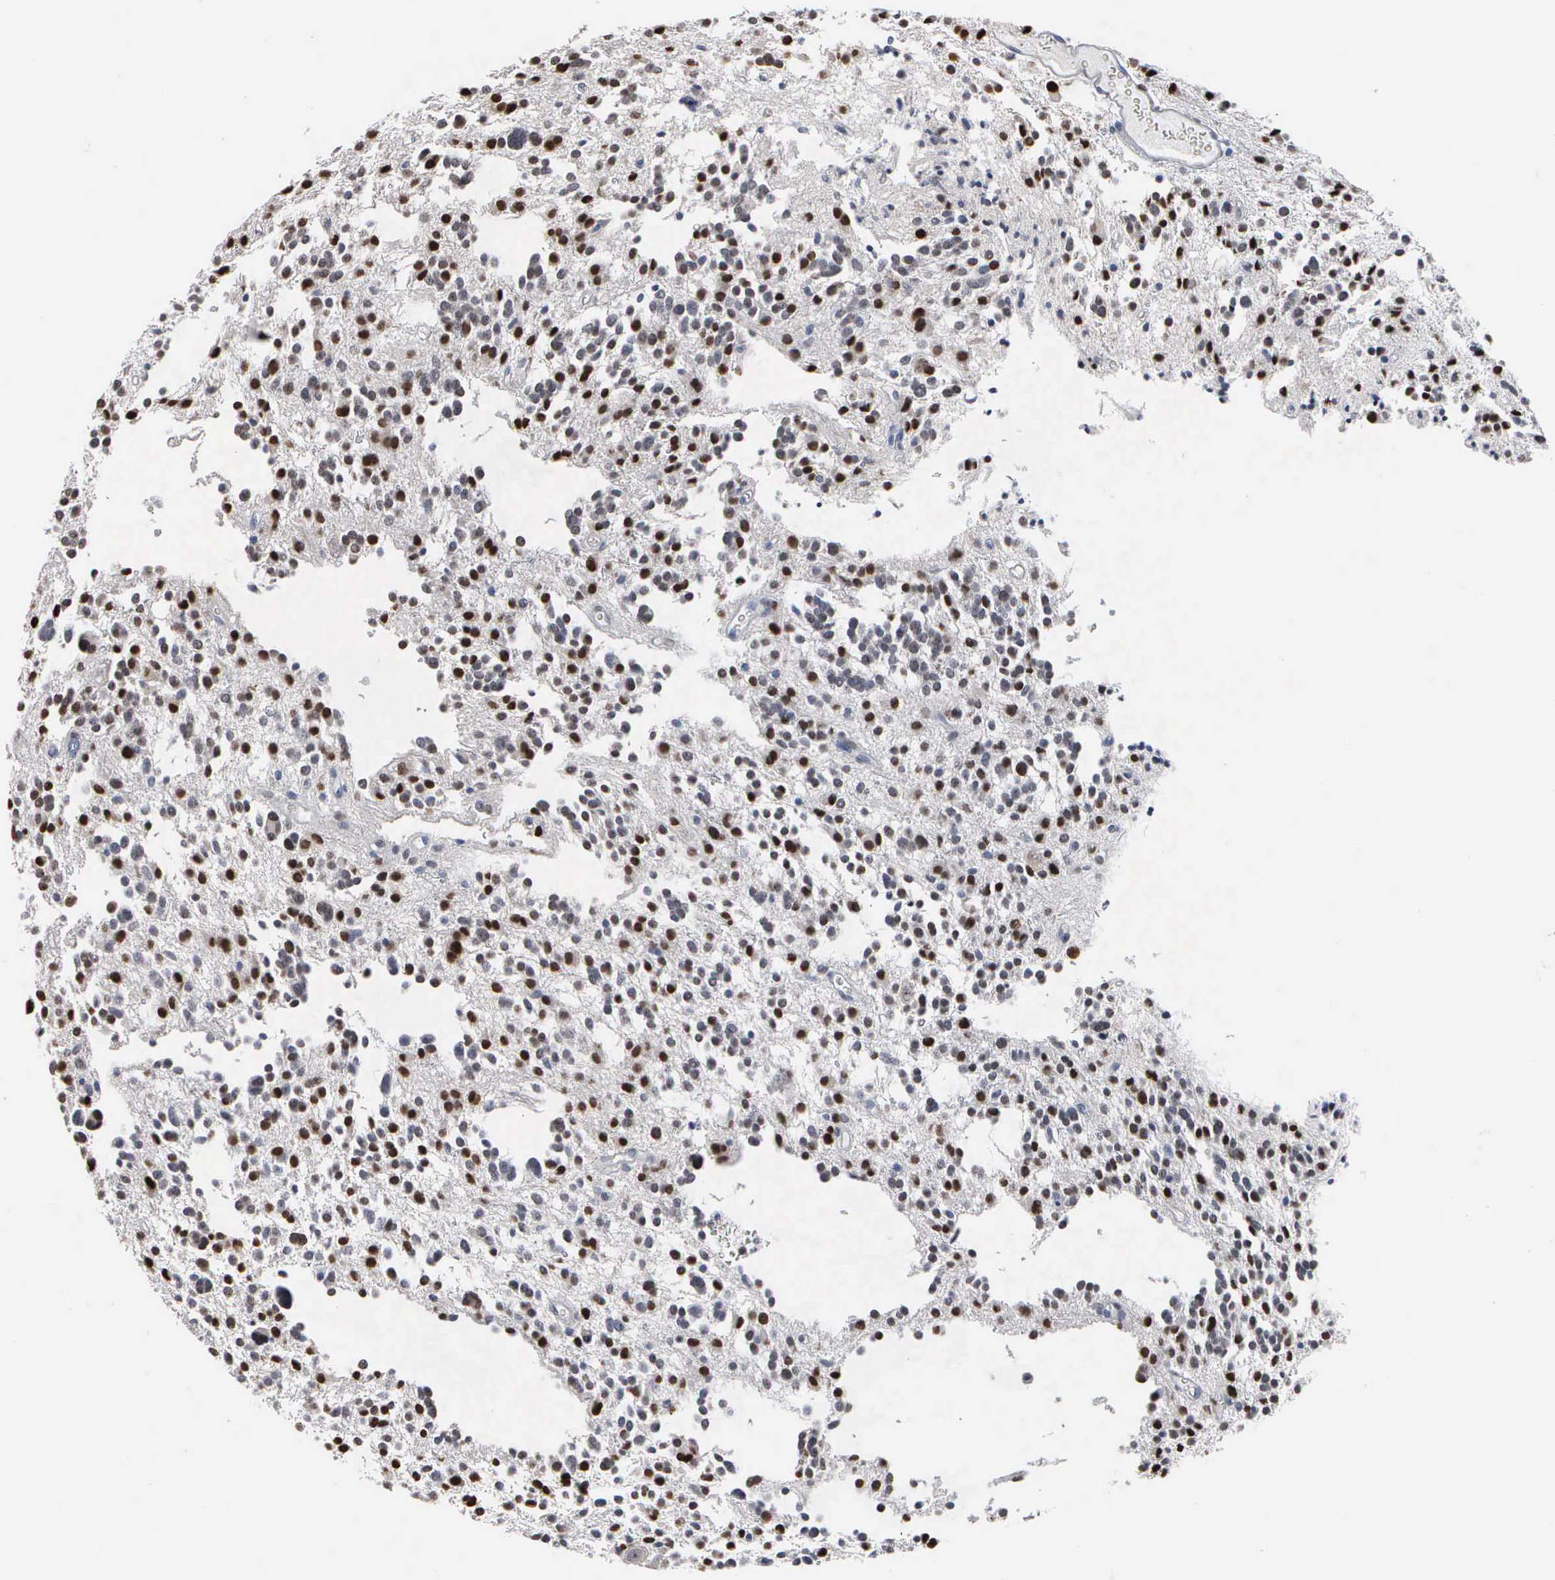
{"staining": {"intensity": "strong", "quantity": ">75%", "location": "nuclear"}, "tissue": "glioma", "cell_type": "Tumor cells", "image_type": "cancer", "snomed": [{"axis": "morphology", "description": "Glioma, malignant, Low grade"}, {"axis": "topography", "description": "Brain"}], "caption": "Tumor cells reveal high levels of strong nuclear positivity in about >75% of cells in human glioma. Nuclei are stained in blue.", "gene": "FGF2", "patient": {"sex": "female", "age": 36}}